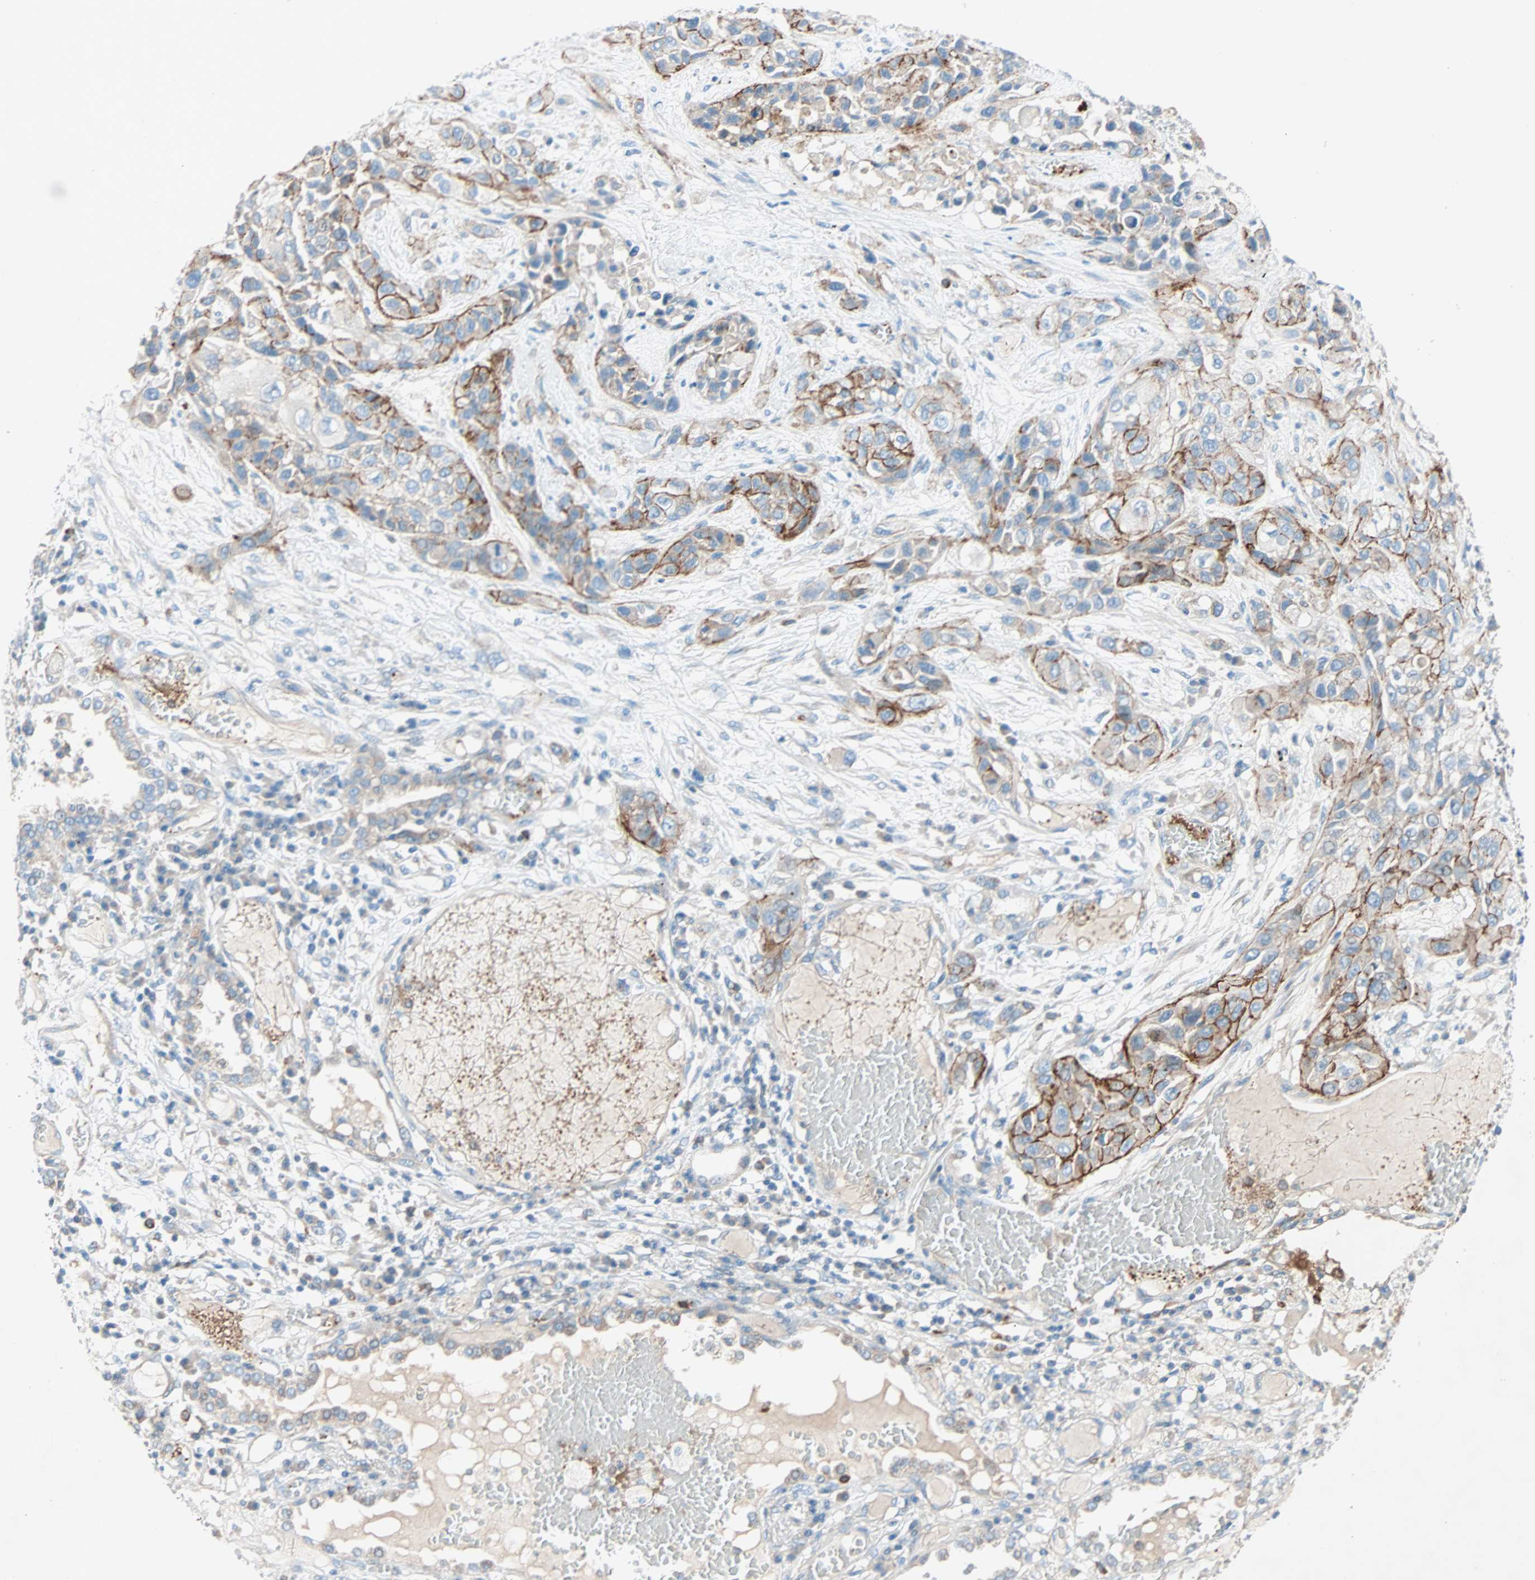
{"staining": {"intensity": "moderate", "quantity": ">75%", "location": "cytoplasmic/membranous"}, "tissue": "lung cancer", "cell_type": "Tumor cells", "image_type": "cancer", "snomed": [{"axis": "morphology", "description": "Squamous cell carcinoma, NOS"}, {"axis": "topography", "description": "Lung"}], "caption": "Moderate cytoplasmic/membranous protein expression is appreciated in approximately >75% of tumor cells in lung squamous cell carcinoma.", "gene": "LY6G6F", "patient": {"sex": "male", "age": 71}}